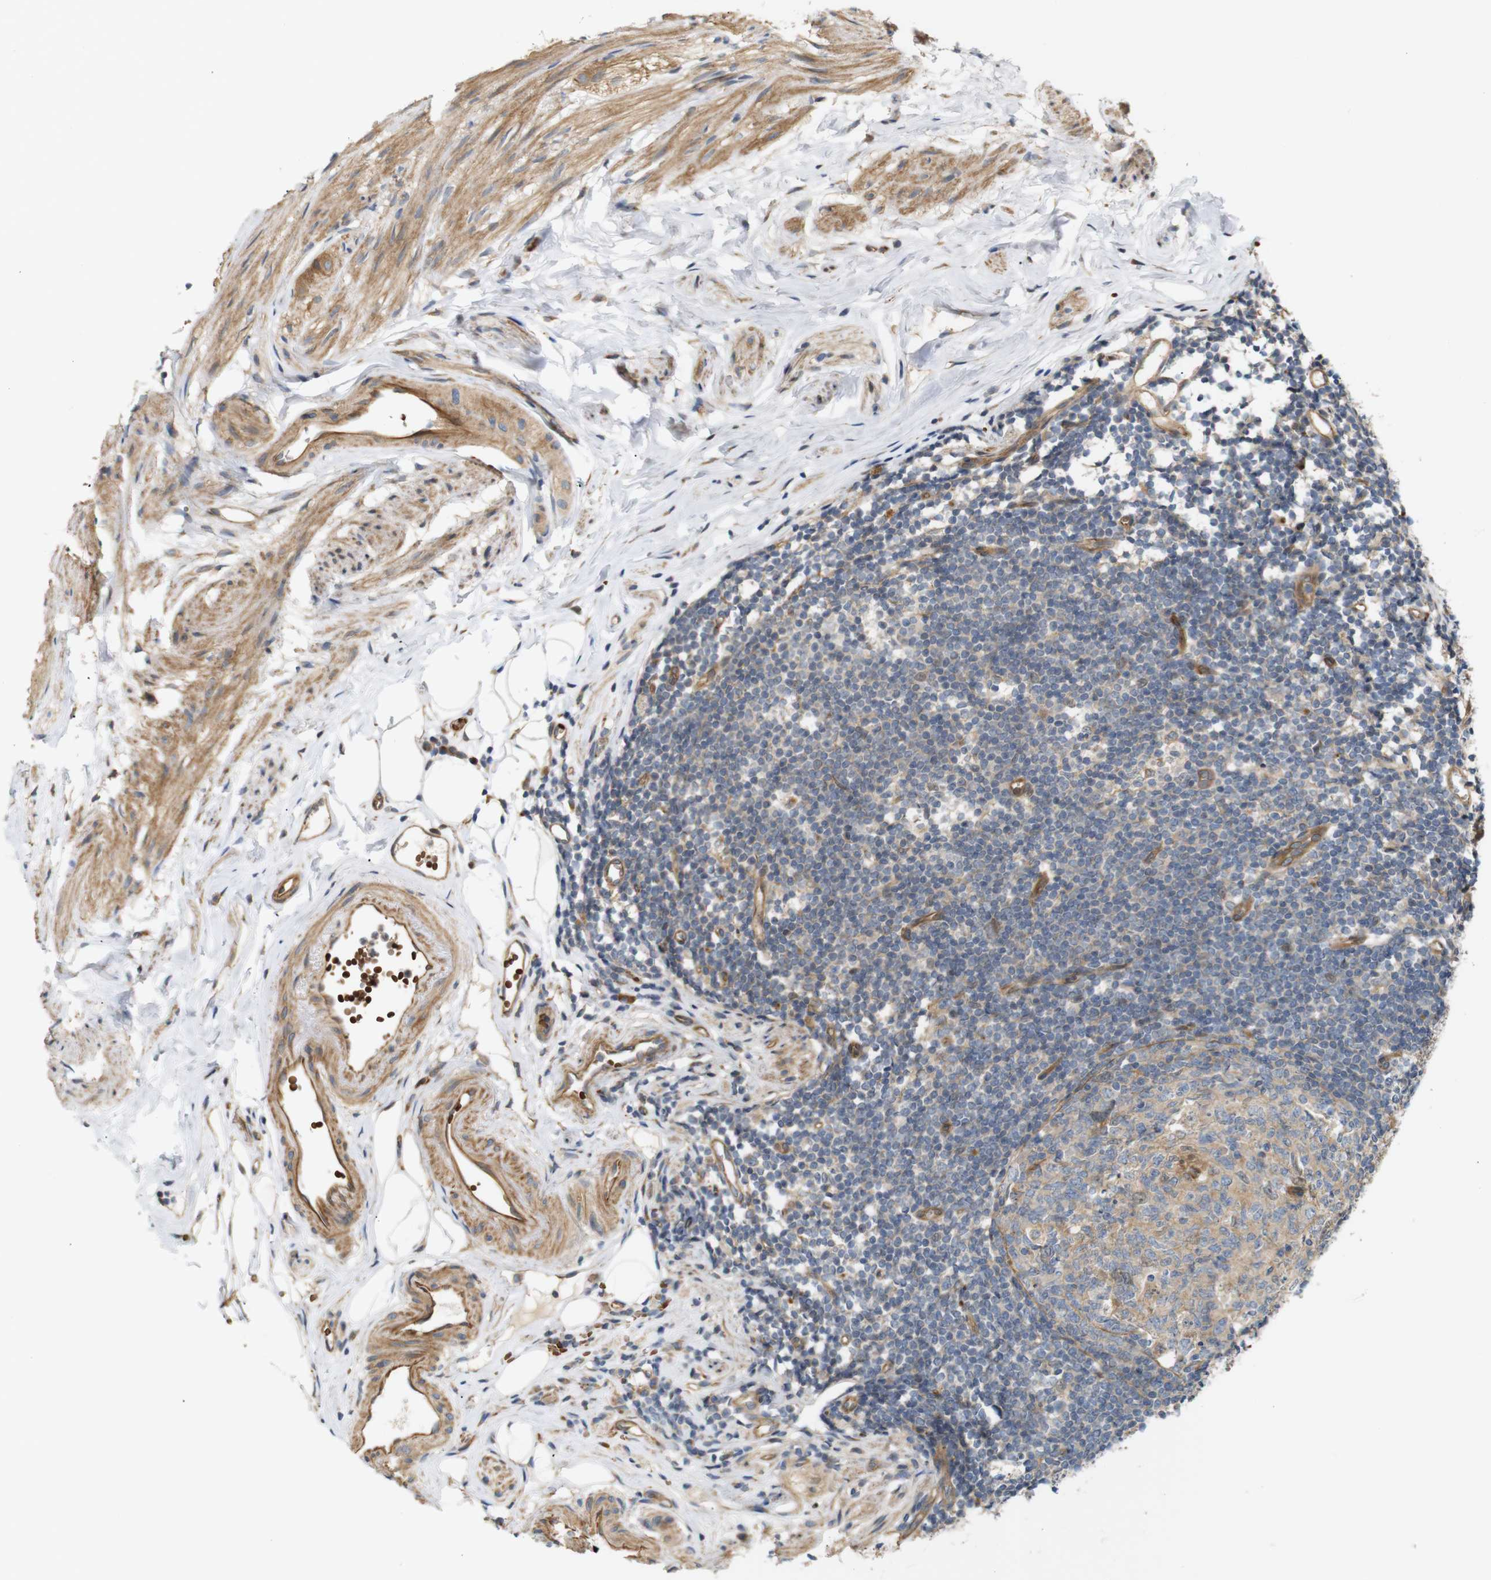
{"staining": {"intensity": "strong", "quantity": ">75%", "location": "cytoplasmic/membranous"}, "tissue": "appendix", "cell_type": "Glandular cells", "image_type": "normal", "snomed": [{"axis": "morphology", "description": "Normal tissue, NOS"}, {"axis": "topography", "description": "Appendix"}], "caption": "A micrograph of human appendix stained for a protein demonstrates strong cytoplasmic/membranous brown staining in glandular cells.", "gene": "RPTOR", "patient": {"sex": "female", "age": 77}}